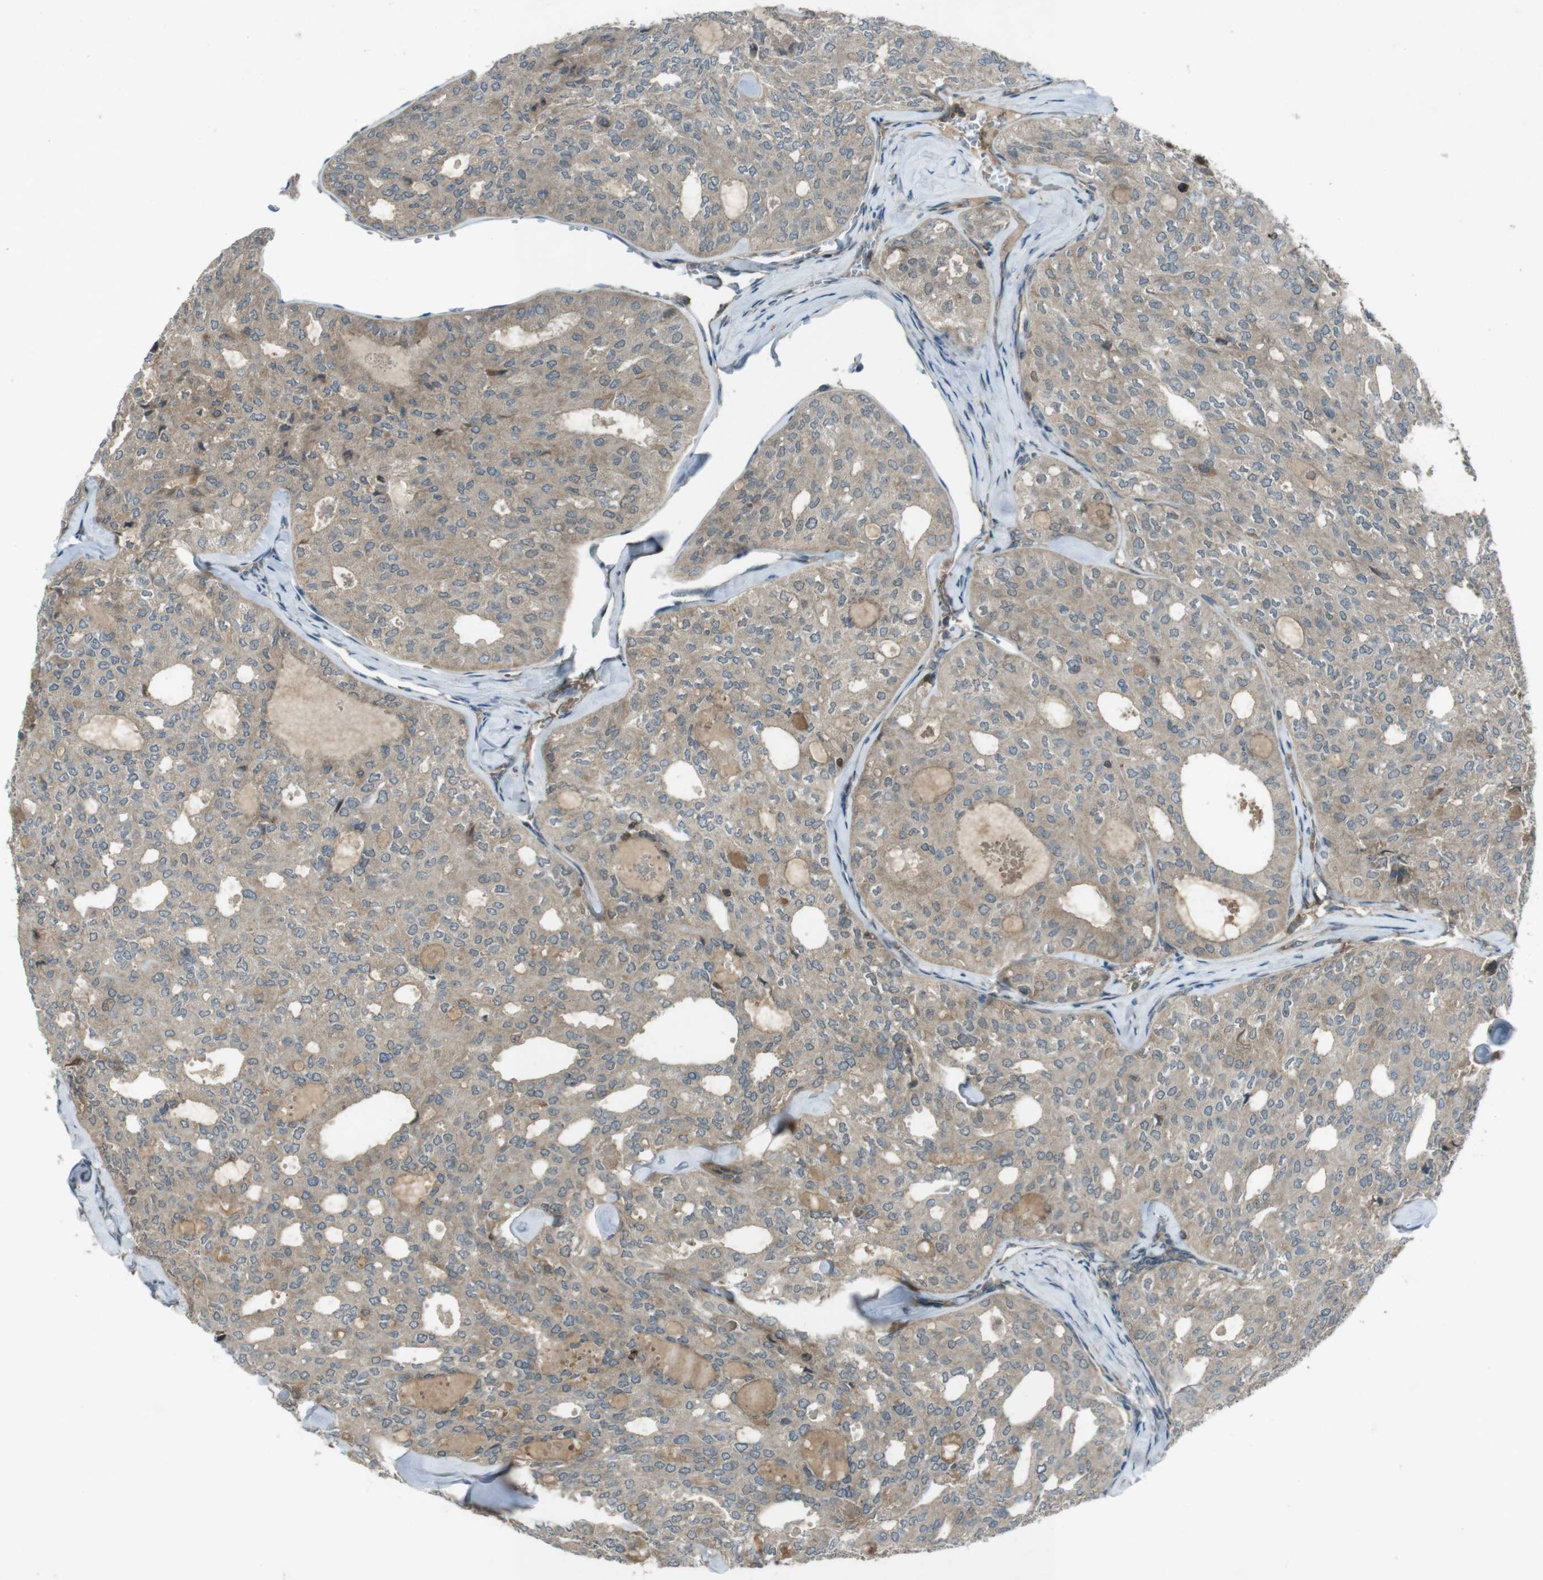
{"staining": {"intensity": "weak", "quantity": ">75%", "location": "cytoplasmic/membranous"}, "tissue": "thyroid cancer", "cell_type": "Tumor cells", "image_type": "cancer", "snomed": [{"axis": "morphology", "description": "Follicular adenoma carcinoma, NOS"}, {"axis": "topography", "description": "Thyroid gland"}], "caption": "There is low levels of weak cytoplasmic/membranous positivity in tumor cells of thyroid cancer (follicular adenoma carcinoma), as demonstrated by immunohistochemical staining (brown color).", "gene": "ZYX", "patient": {"sex": "male", "age": 75}}